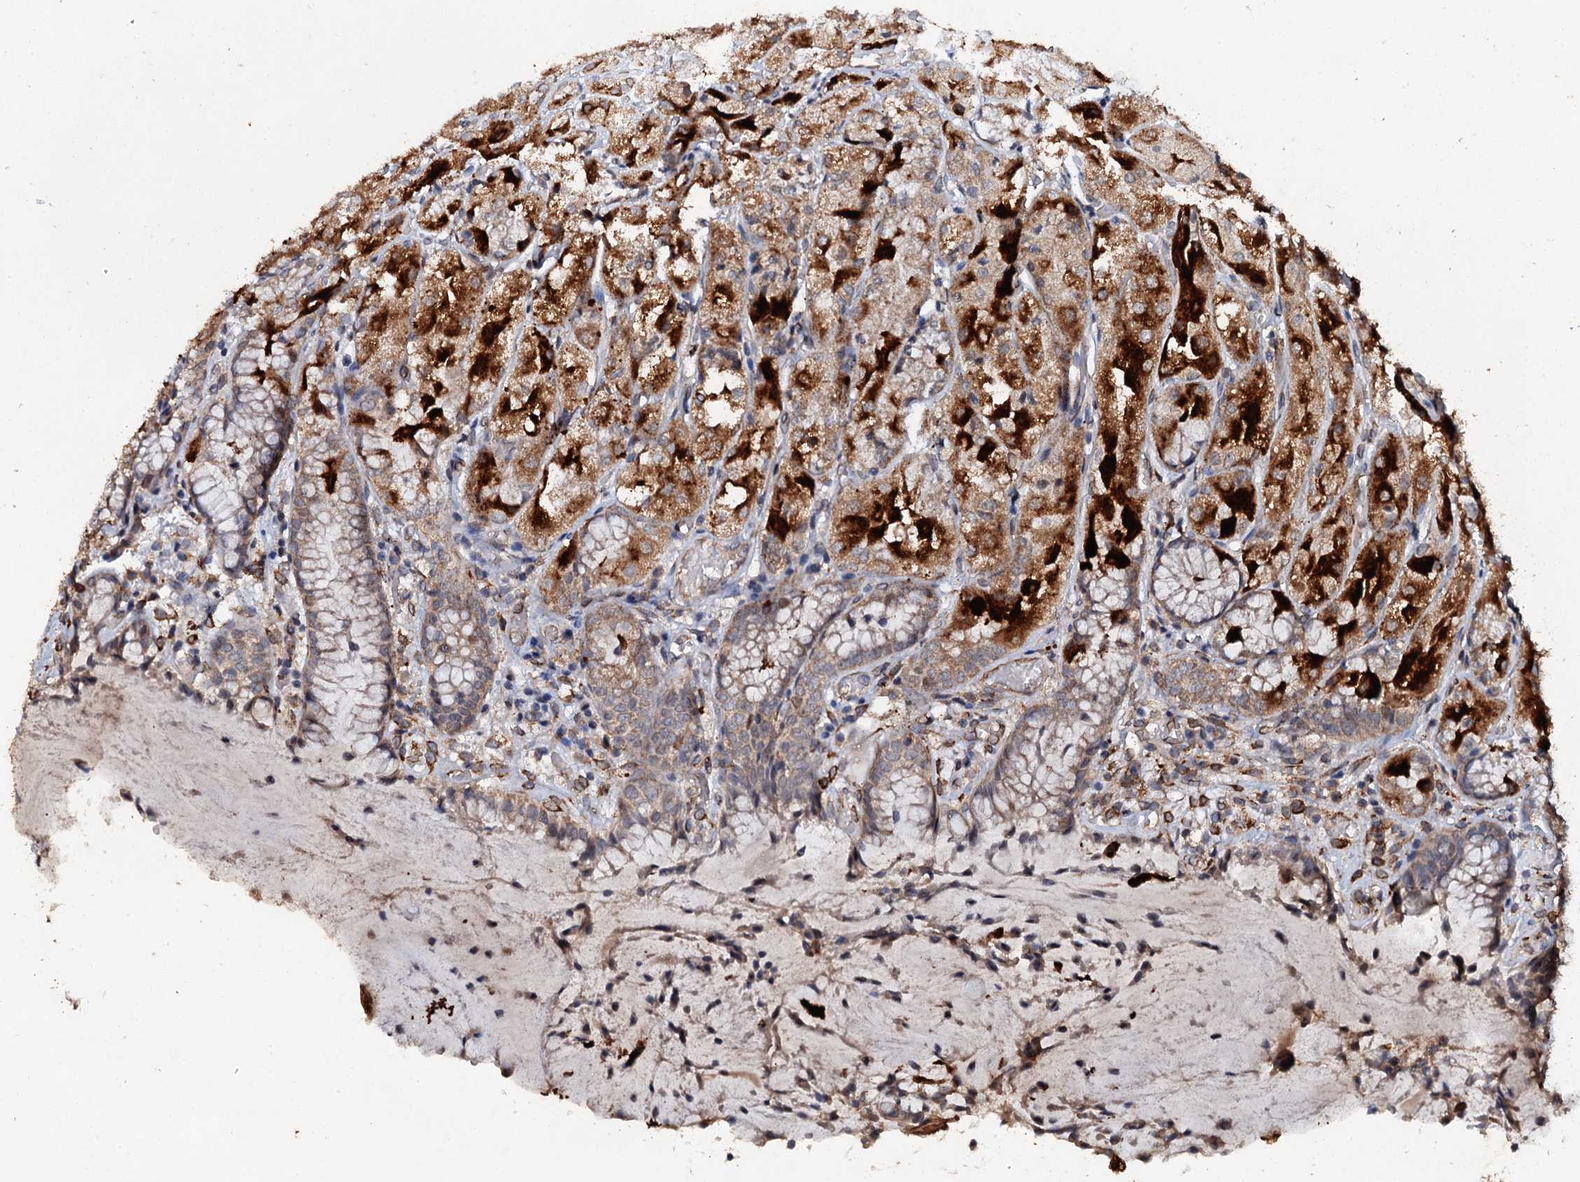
{"staining": {"intensity": "strong", "quantity": "25%-75%", "location": "cytoplasmic/membranous"}, "tissue": "stomach", "cell_type": "Glandular cells", "image_type": "normal", "snomed": [{"axis": "morphology", "description": "Normal tissue, NOS"}, {"axis": "topography", "description": "Stomach, upper"}], "caption": "Protein expression analysis of normal human stomach reveals strong cytoplasmic/membranous expression in about 25%-75% of glandular cells. The staining was performed using DAB, with brown indicating positive protein expression. Nuclei are stained blue with hematoxylin.", "gene": "ADAMTS10", "patient": {"sex": "male", "age": 72}}